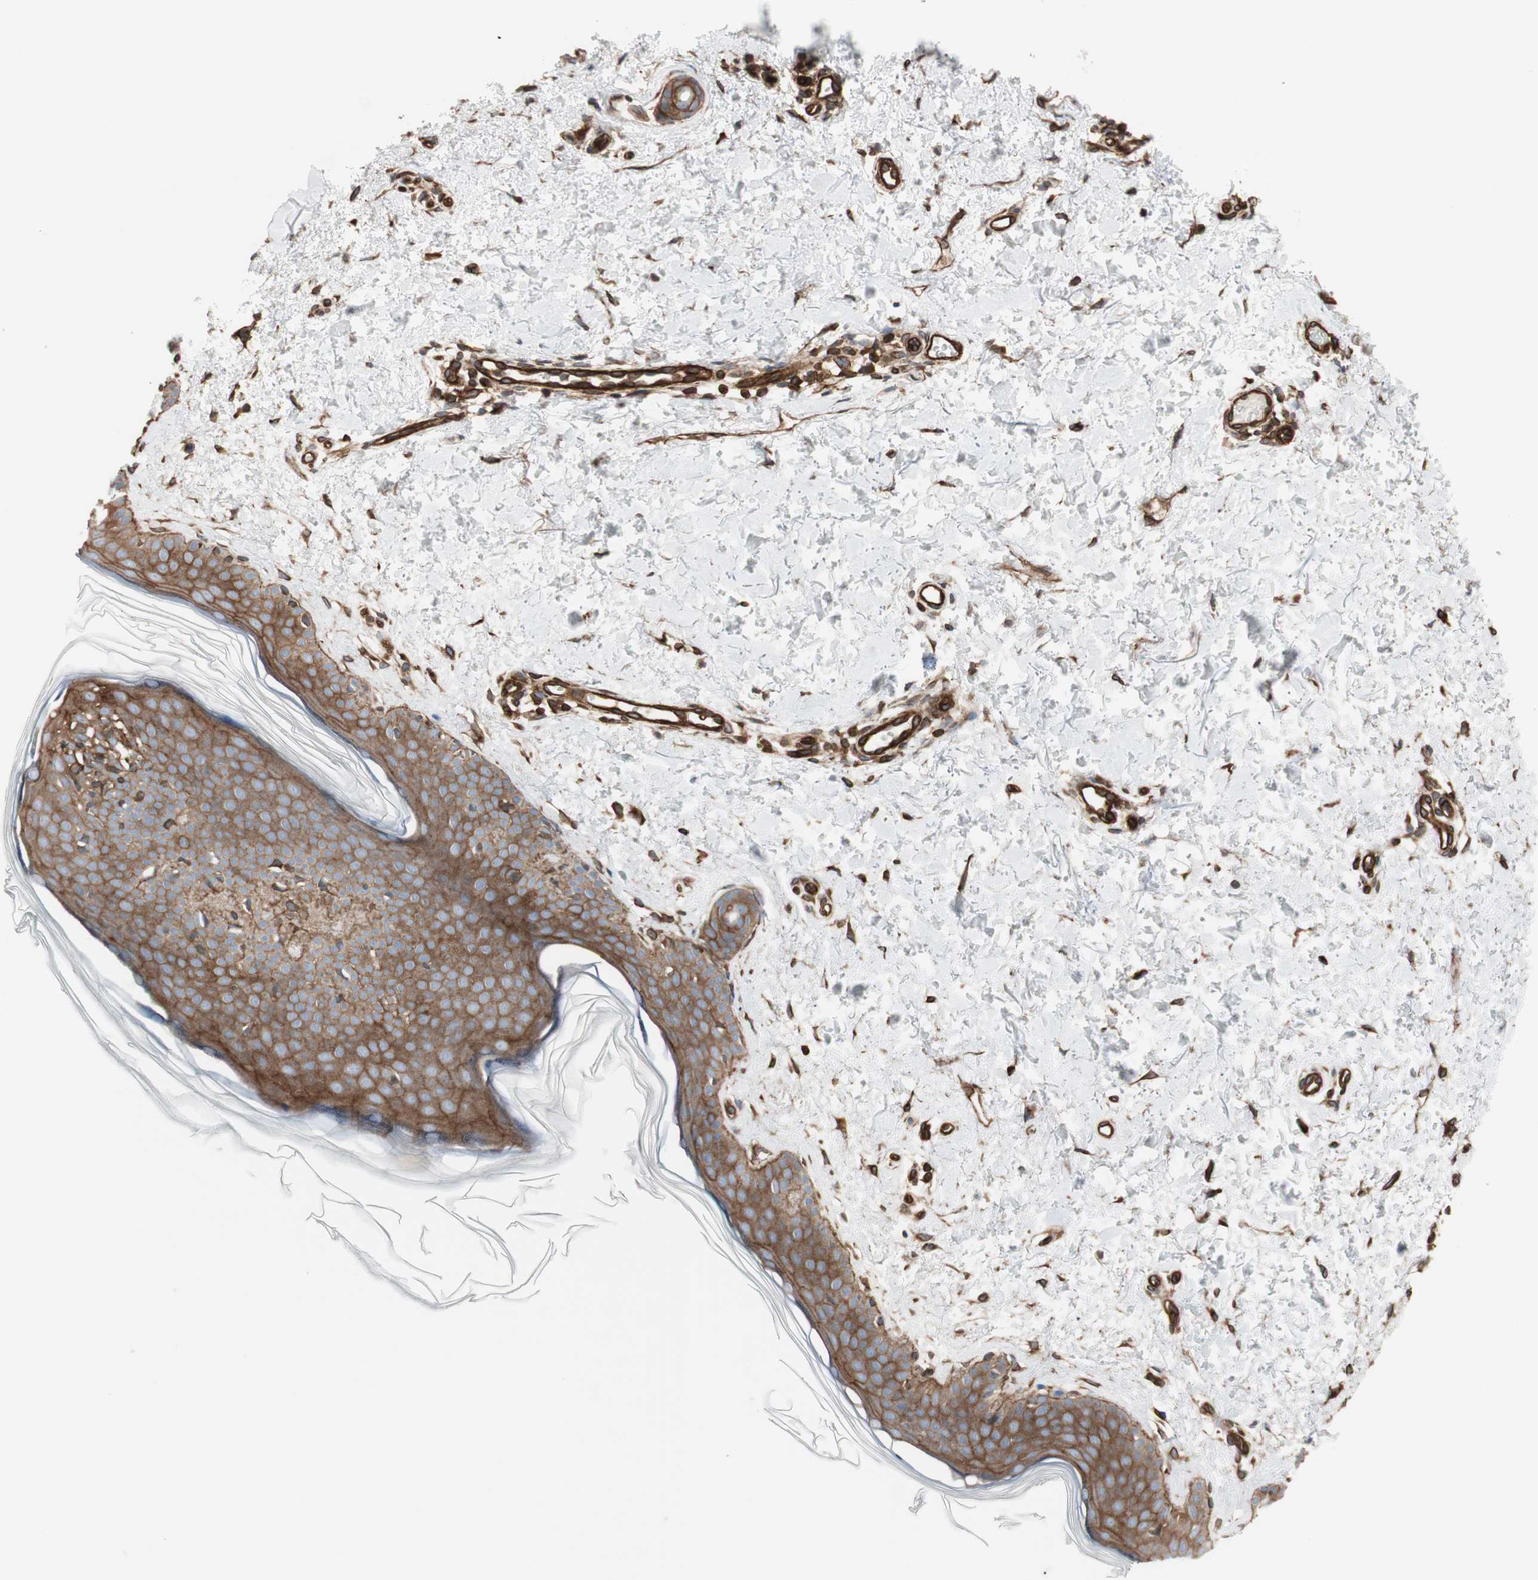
{"staining": {"intensity": "strong", "quantity": ">75%", "location": "cytoplasmic/membranous"}, "tissue": "skin", "cell_type": "Fibroblasts", "image_type": "normal", "snomed": [{"axis": "morphology", "description": "Normal tissue, NOS"}, {"axis": "topography", "description": "Skin"}], "caption": "Strong cytoplasmic/membranous protein expression is present in about >75% of fibroblasts in skin. The staining was performed using DAB (3,3'-diaminobenzidine) to visualize the protein expression in brown, while the nuclei were stained in blue with hematoxylin (Magnification: 20x).", "gene": "TCTA", "patient": {"sex": "female", "age": 56}}